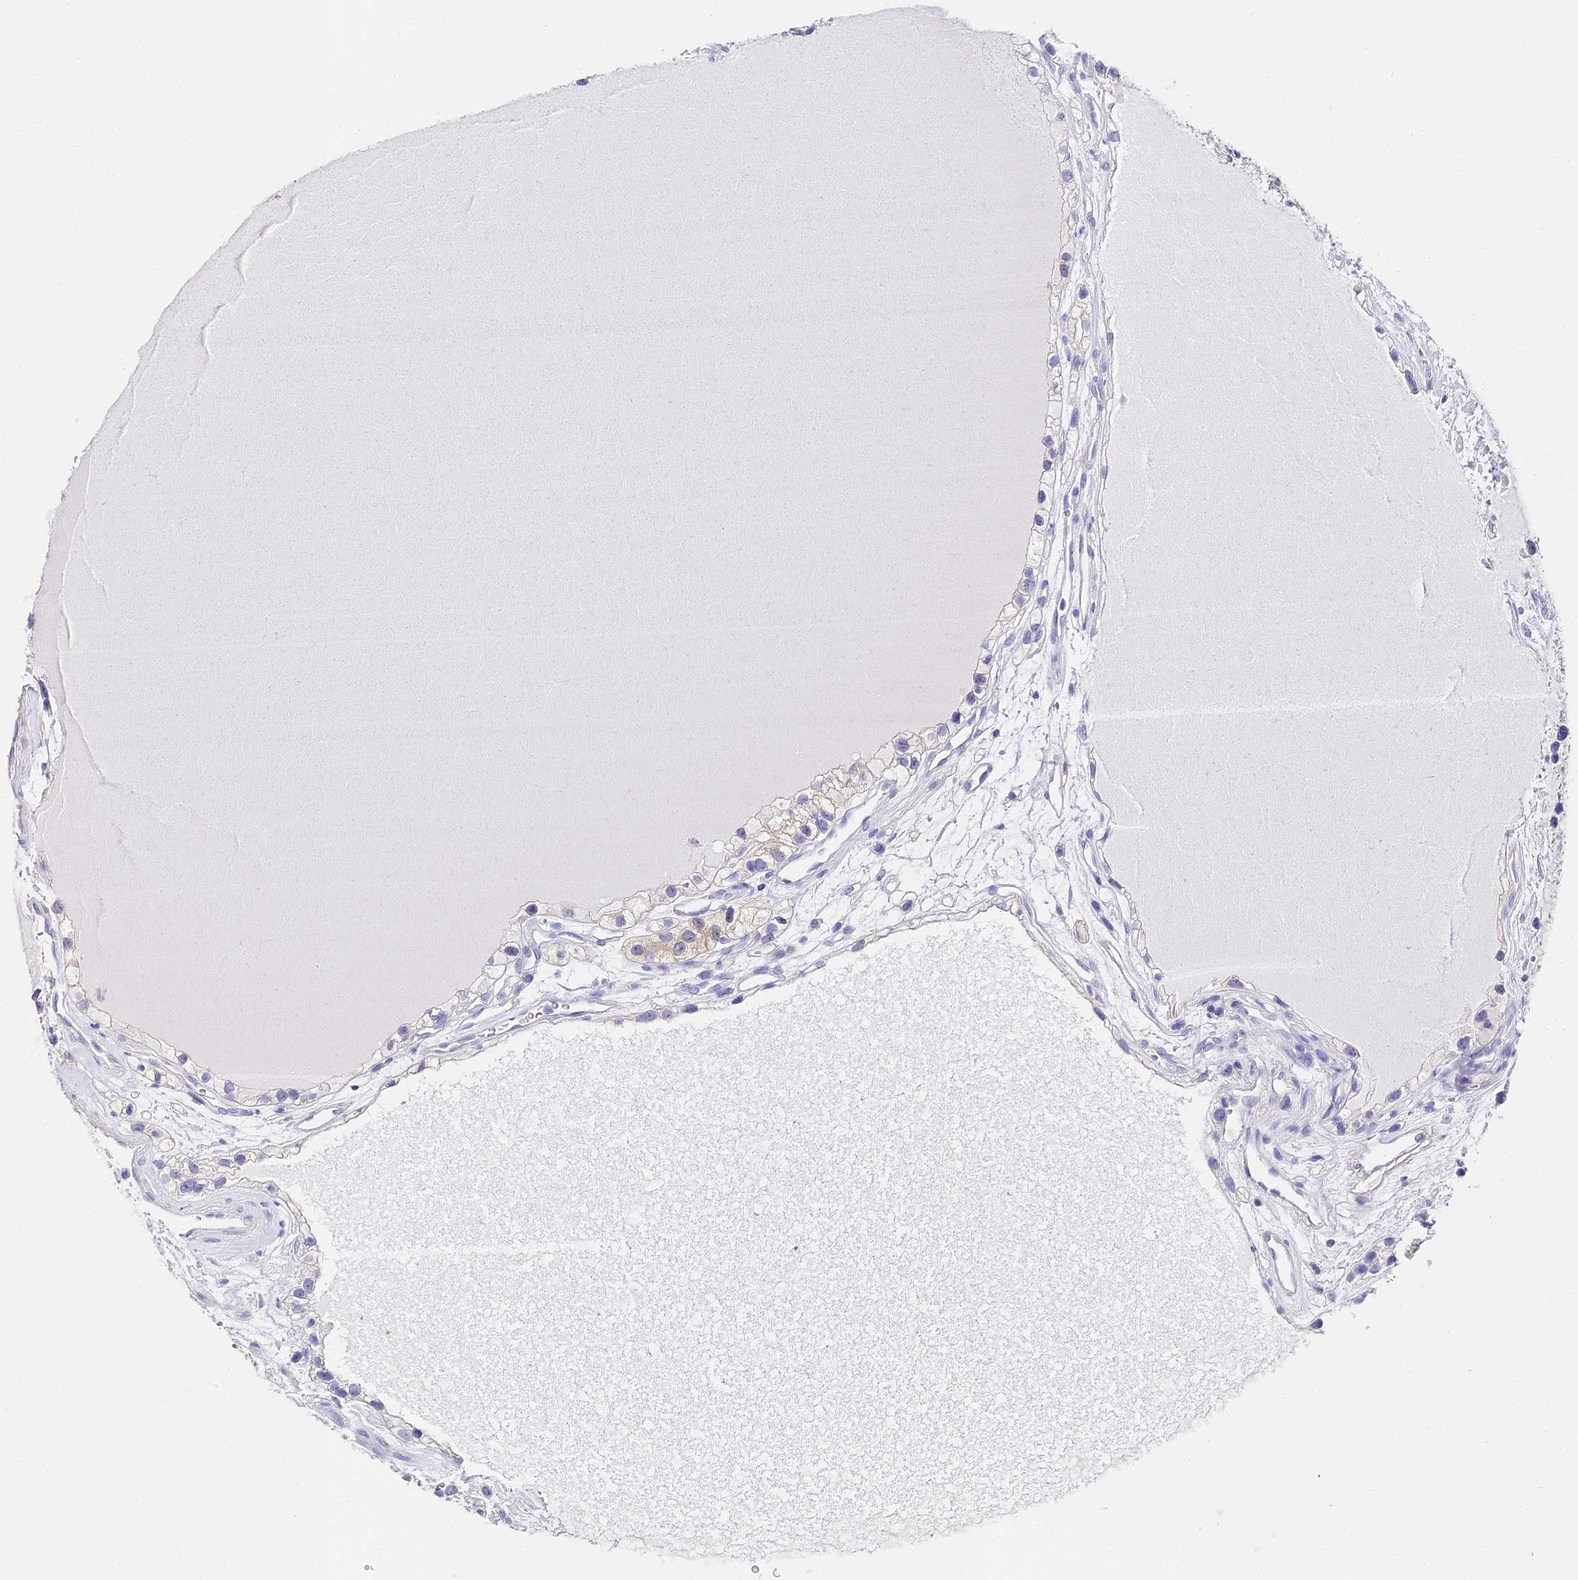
{"staining": {"intensity": "weak", "quantity": "<25%", "location": "cytoplasmic/membranous"}, "tissue": "renal cancer", "cell_type": "Tumor cells", "image_type": "cancer", "snomed": [{"axis": "morphology", "description": "Adenocarcinoma, NOS"}, {"axis": "topography", "description": "Kidney"}], "caption": "DAB (3,3'-diaminobenzidine) immunohistochemical staining of human renal cancer (adenocarcinoma) demonstrates no significant expression in tumor cells. The staining was performed using DAB to visualize the protein expression in brown, while the nuclei were stained in blue with hematoxylin (Magnification: 20x).", "gene": "ABHD14A-ACY1", "patient": {"sex": "female", "age": 57}}